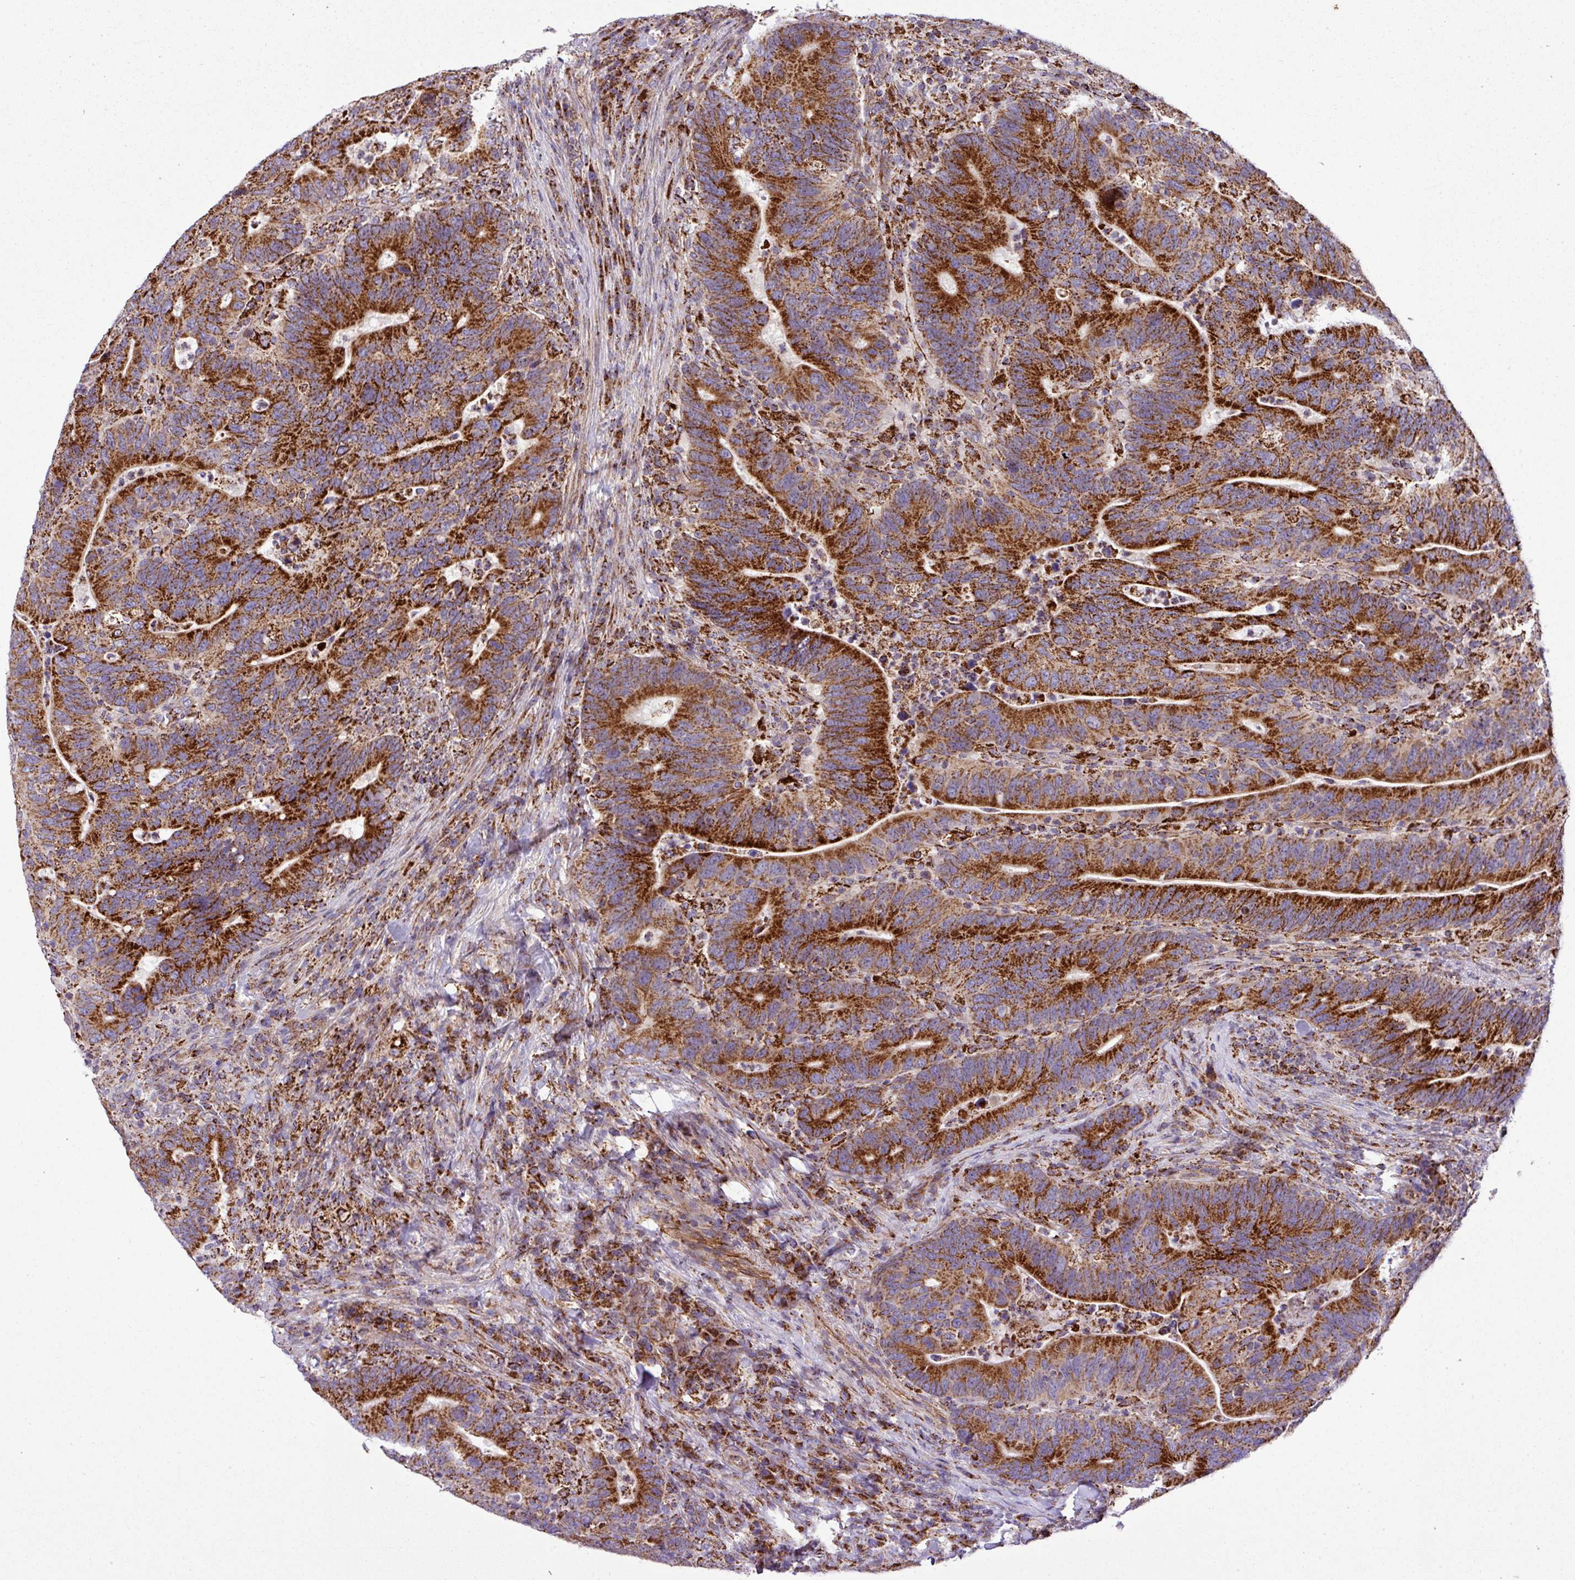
{"staining": {"intensity": "strong", "quantity": ">75%", "location": "cytoplasmic/membranous"}, "tissue": "colorectal cancer", "cell_type": "Tumor cells", "image_type": "cancer", "snomed": [{"axis": "morphology", "description": "Adenocarcinoma, NOS"}, {"axis": "topography", "description": "Colon"}], "caption": "Immunohistochemical staining of colorectal cancer (adenocarcinoma) shows high levels of strong cytoplasmic/membranous expression in approximately >75% of tumor cells.", "gene": "ZNF569", "patient": {"sex": "female", "age": 66}}